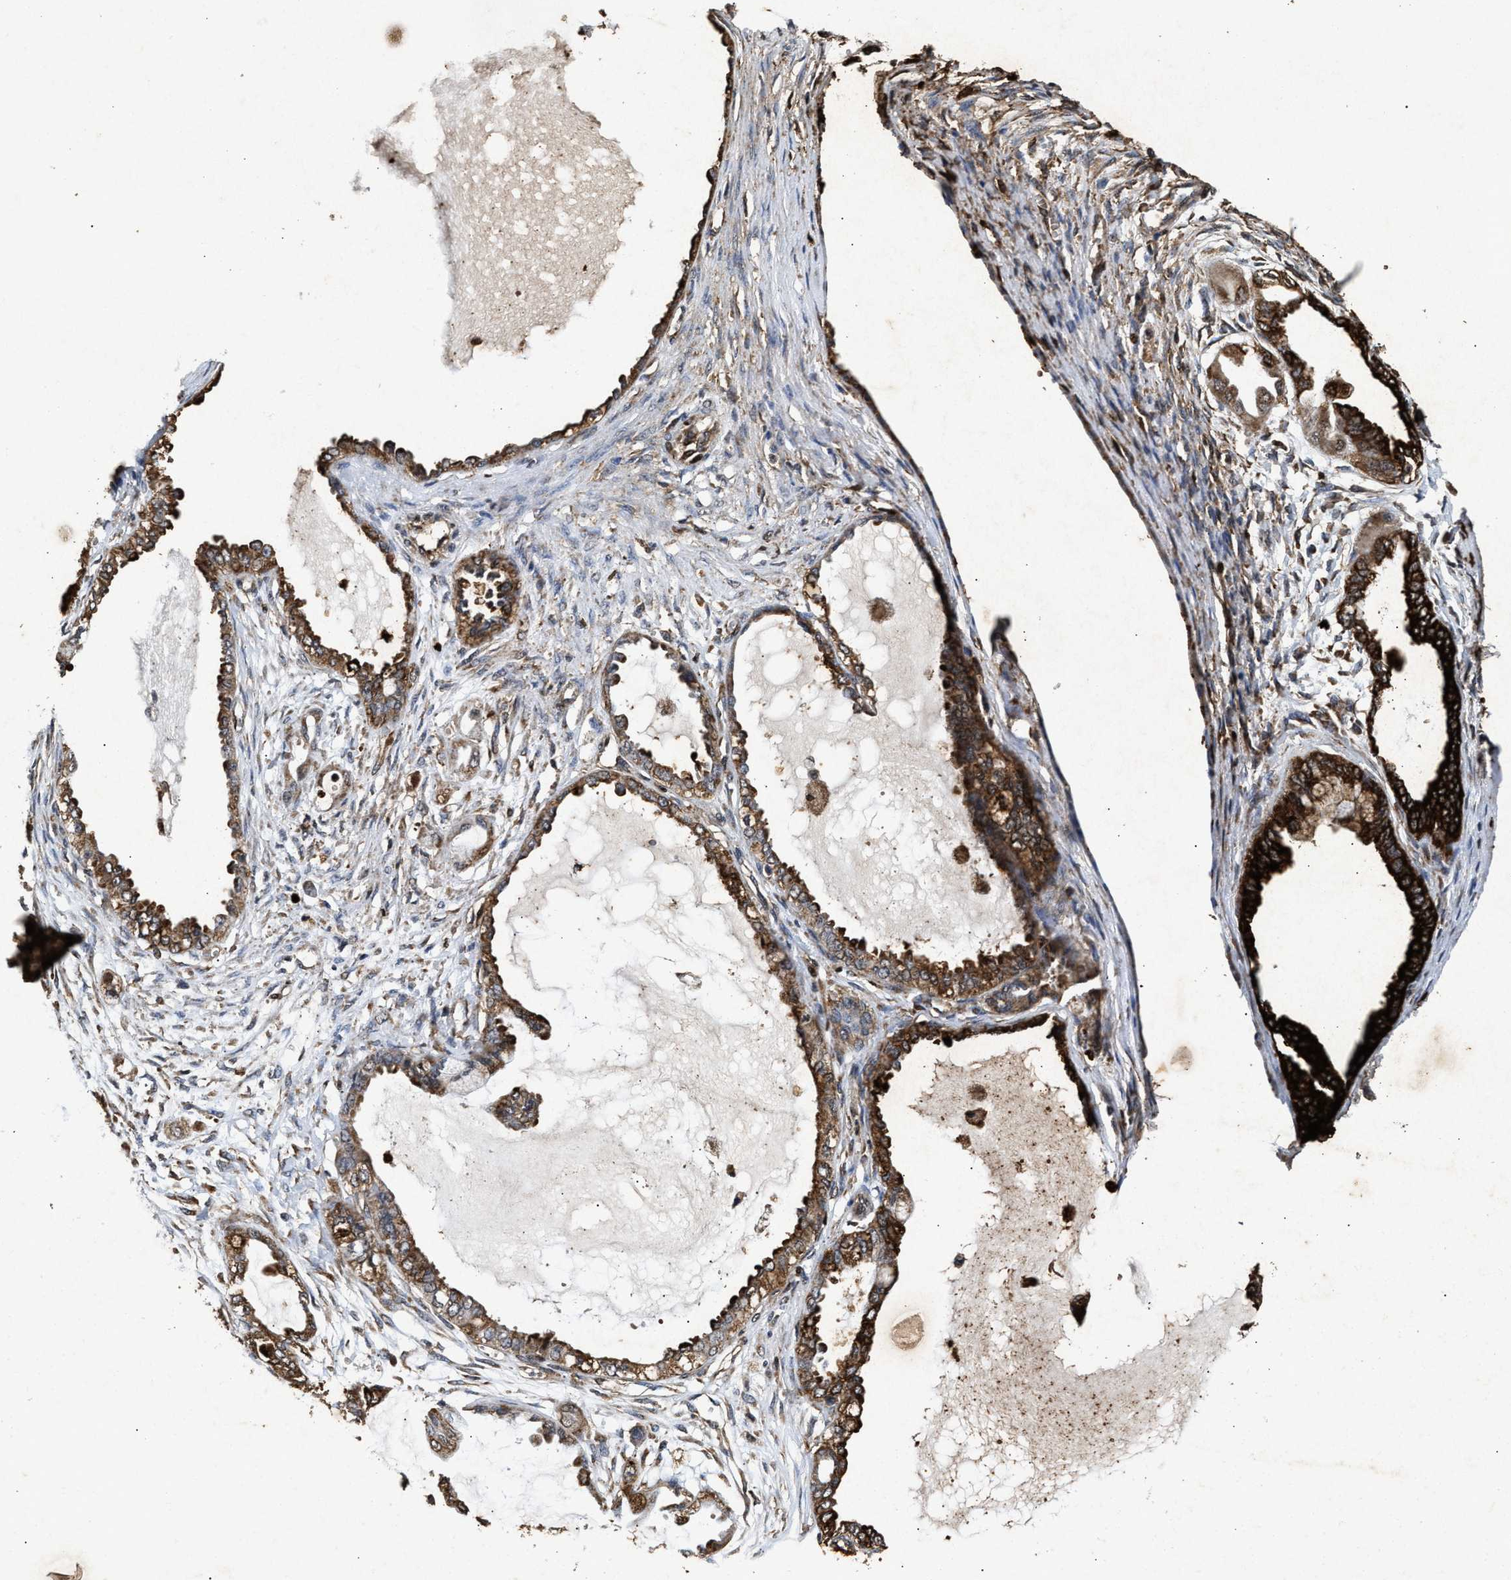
{"staining": {"intensity": "strong", "quantity": ">75%", "location": "cytoplasmic/membranous"}, "tissue": "ovarian cancer", "cell_type": "Tumor cells", "image_type": "cancer", "snomed": [{"axis": "morphology", "description": "Carcinoma, NOS"}, {"axis": "morphology", "description": "Carcinoma, endometroid"}, {"axis": "topography", "description": "Ovary"}], "caption": "Human ovarian cancer (carcinoma) stained with a brown dye demonstrates strong cytoplasmic/membranous positive positivity in about >75% of tumor cells.", "gene": "ACOX1", "patient": {"sex": "female", "age": 50}}